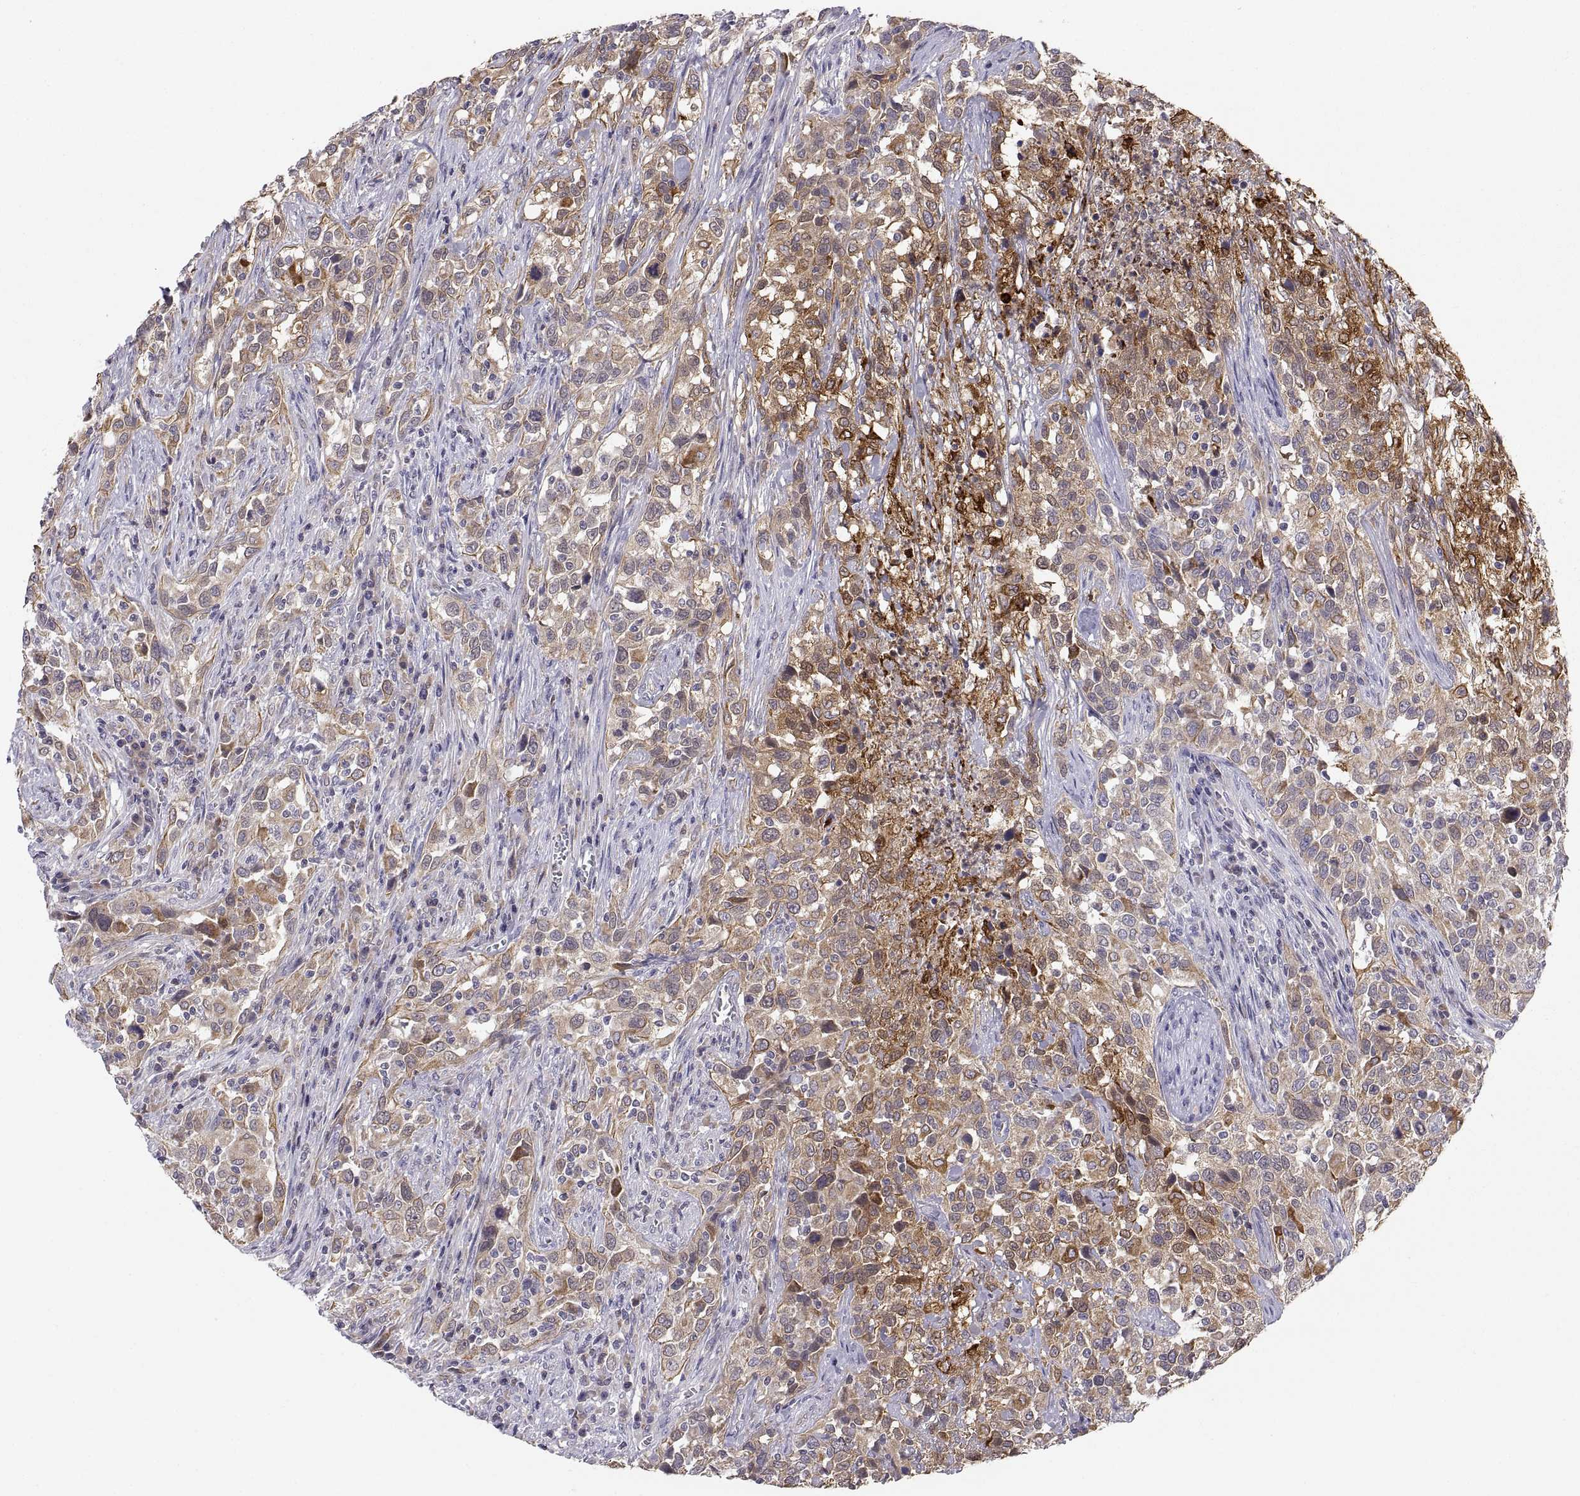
{"staining": {"intensity": "moderate", "quantity": "25%-75%", "location": "cytoplasmic/membranous"}, "tissue": "urothelial cancer", "cell_type": "Tumor cells", "image_type": "cancer", "snomed": [{"axis": "morphology", "description": "Urothelial carcinoma, NOS"}, {"axis": "morphology", "description": "Urothelial carcinoma, High grade"}, {"axis": "topography", "description": "Urinary bladder"}], "caption": "Protein staining displays moderate cytoplasmic/membranous staining in about 25%-75% of tumor cells in urothelial cancer.", "gene": "ERO1A", "patient": {"sex": "female", "age": 64}}